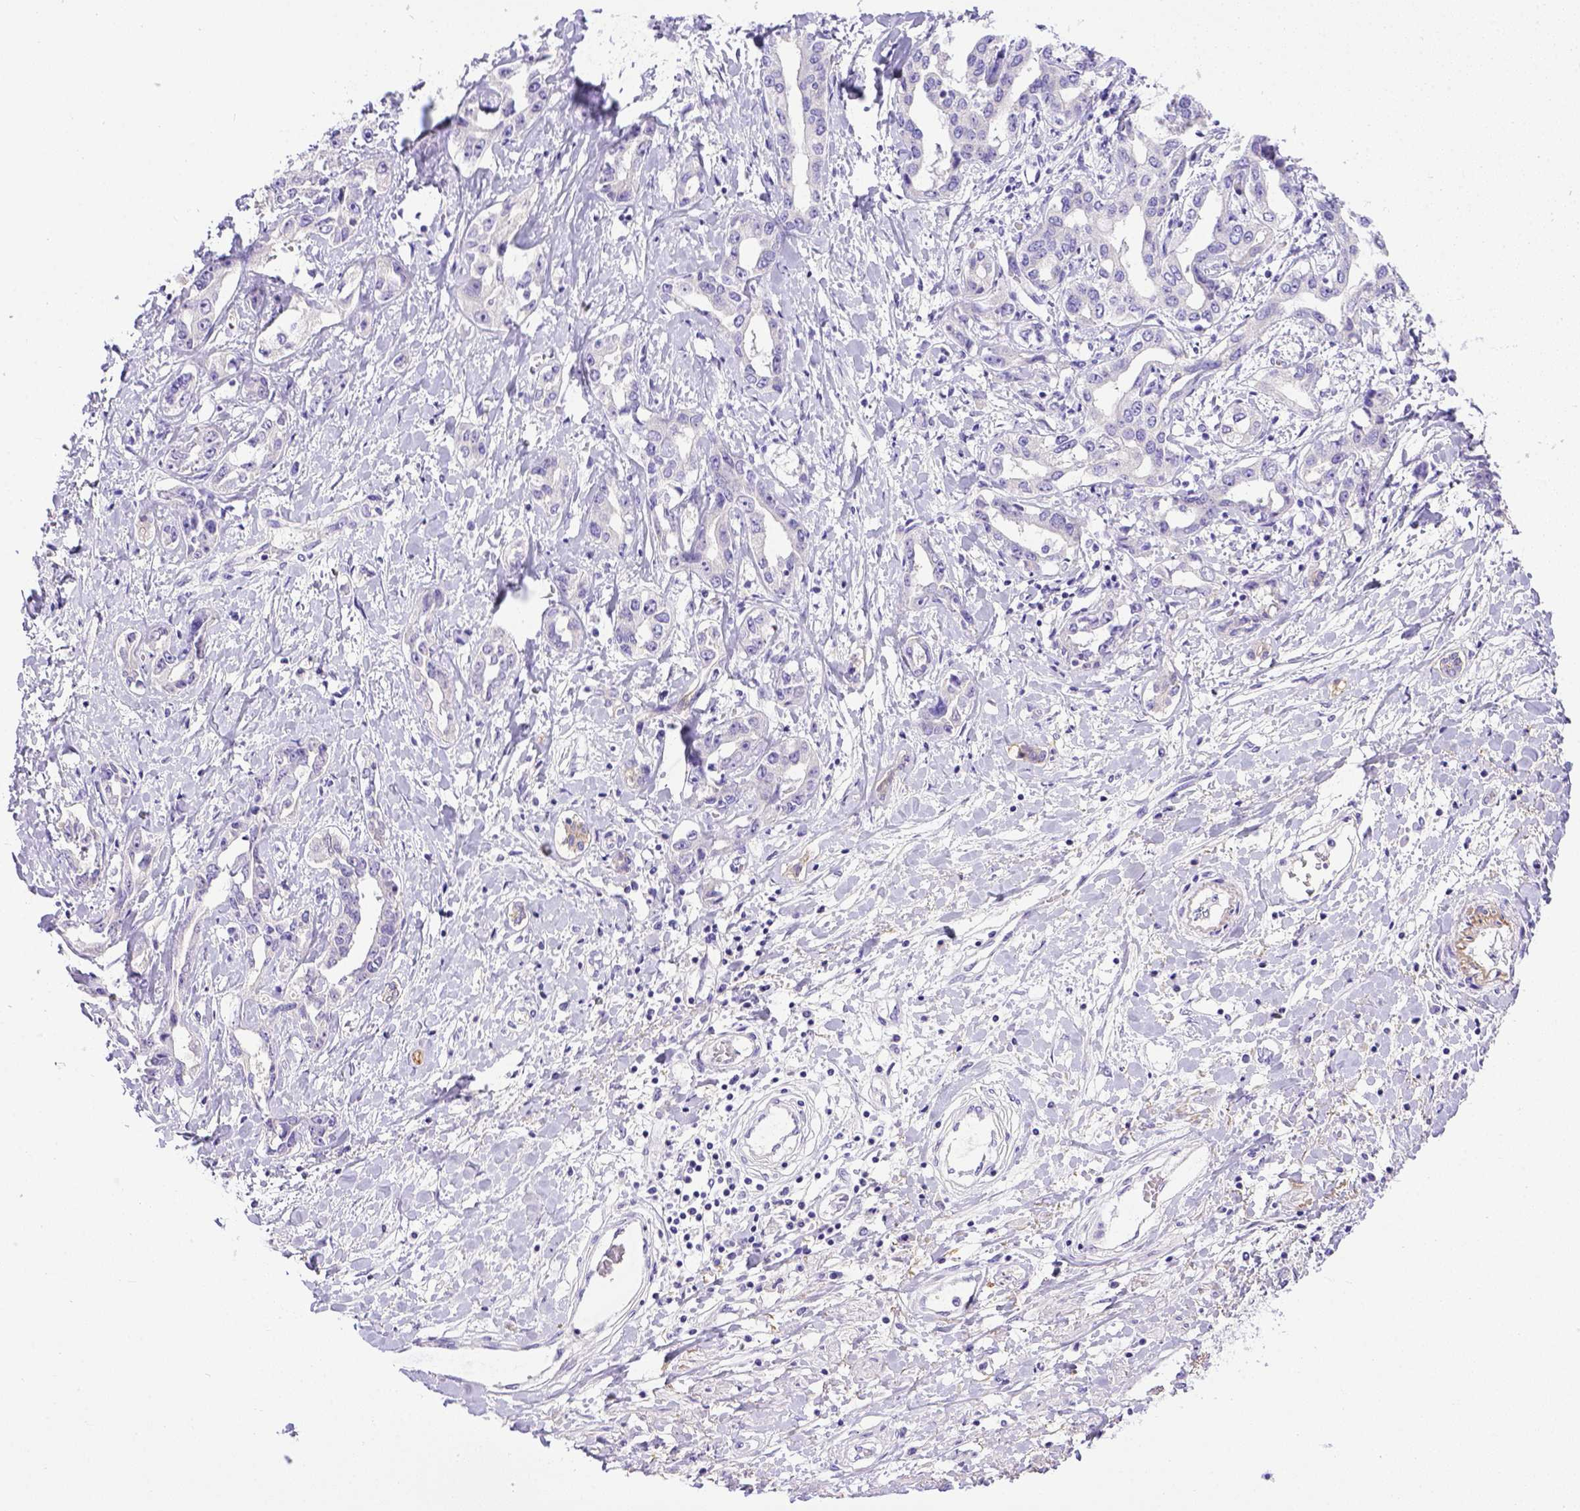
{"staining": {"intensity": "negative", "quantity": "none", "location": "none"}, "tissue": "liver cancer", "cell_type": "Tumor cells", "image_type": "cancer", "snomed": [{"axis": "morphology", "description": "Cholangiocarcinoma"}, {"axis": "topography", "description": "Liver"}], "caption": "A high-resolution image shows immunohistochemistry staining of liver cancer (cholangiocarcinoma), which reveals no significant positivity in tumor cells.", "gene": "BTN1A1", "patient": {"sex": "male", "age": 59}}